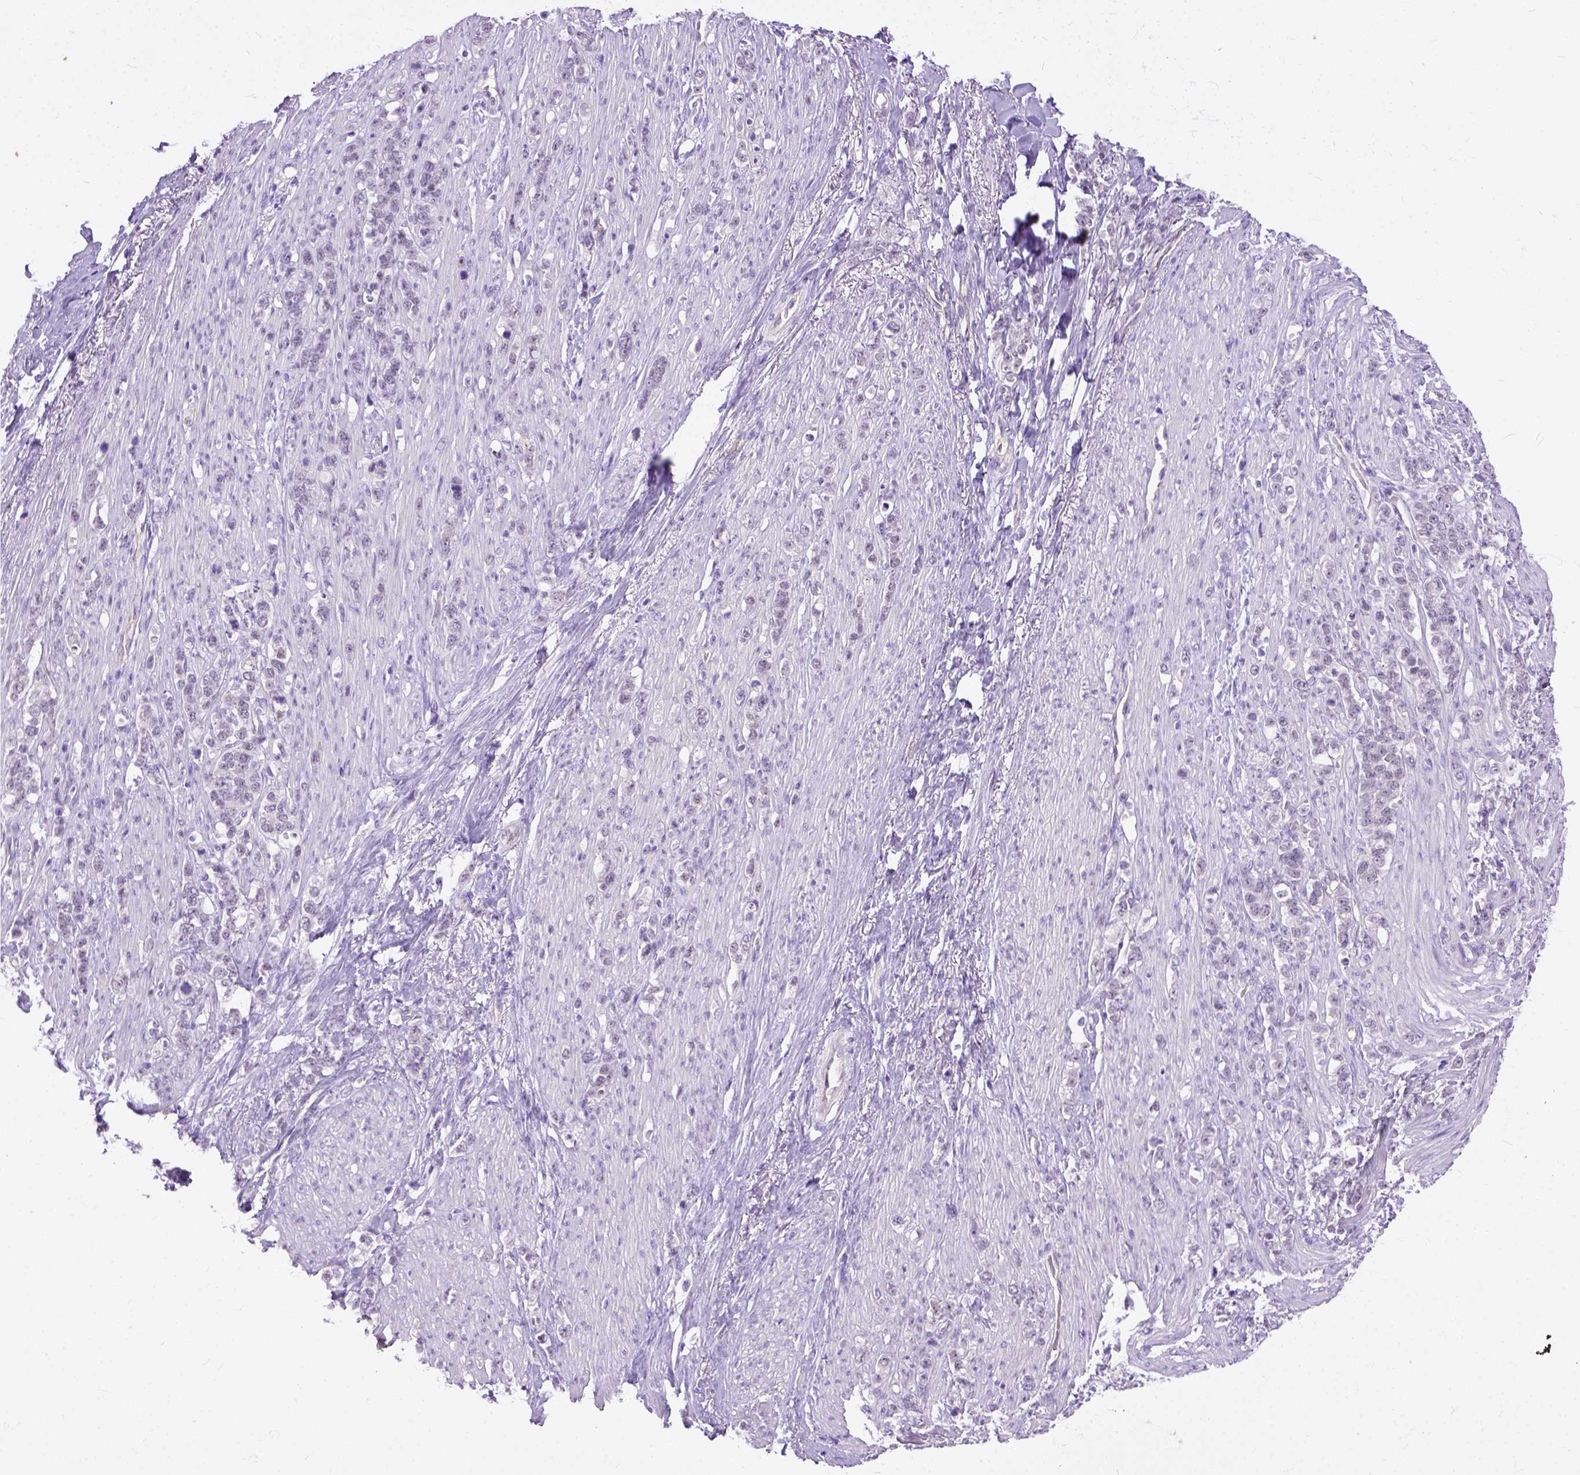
{"staining": {"intensity": "negative", "quantity": "none", "location": "none"}, "tissue": "stomach cancer", "cell_type": "Tumor cells", "image_type": "cancer", "snomed": [{"axis": "morphology", "description": "Adenocarcinoma, NOS"}, {"axis": "topography", "description": "Stomach, lower"}], "caption": "This is a image of IHC staining of stomach cancer, which shows no staining in tumor cells.", "gene": "ADGRF1", "patient": {"sex": "male", "age": 88}}